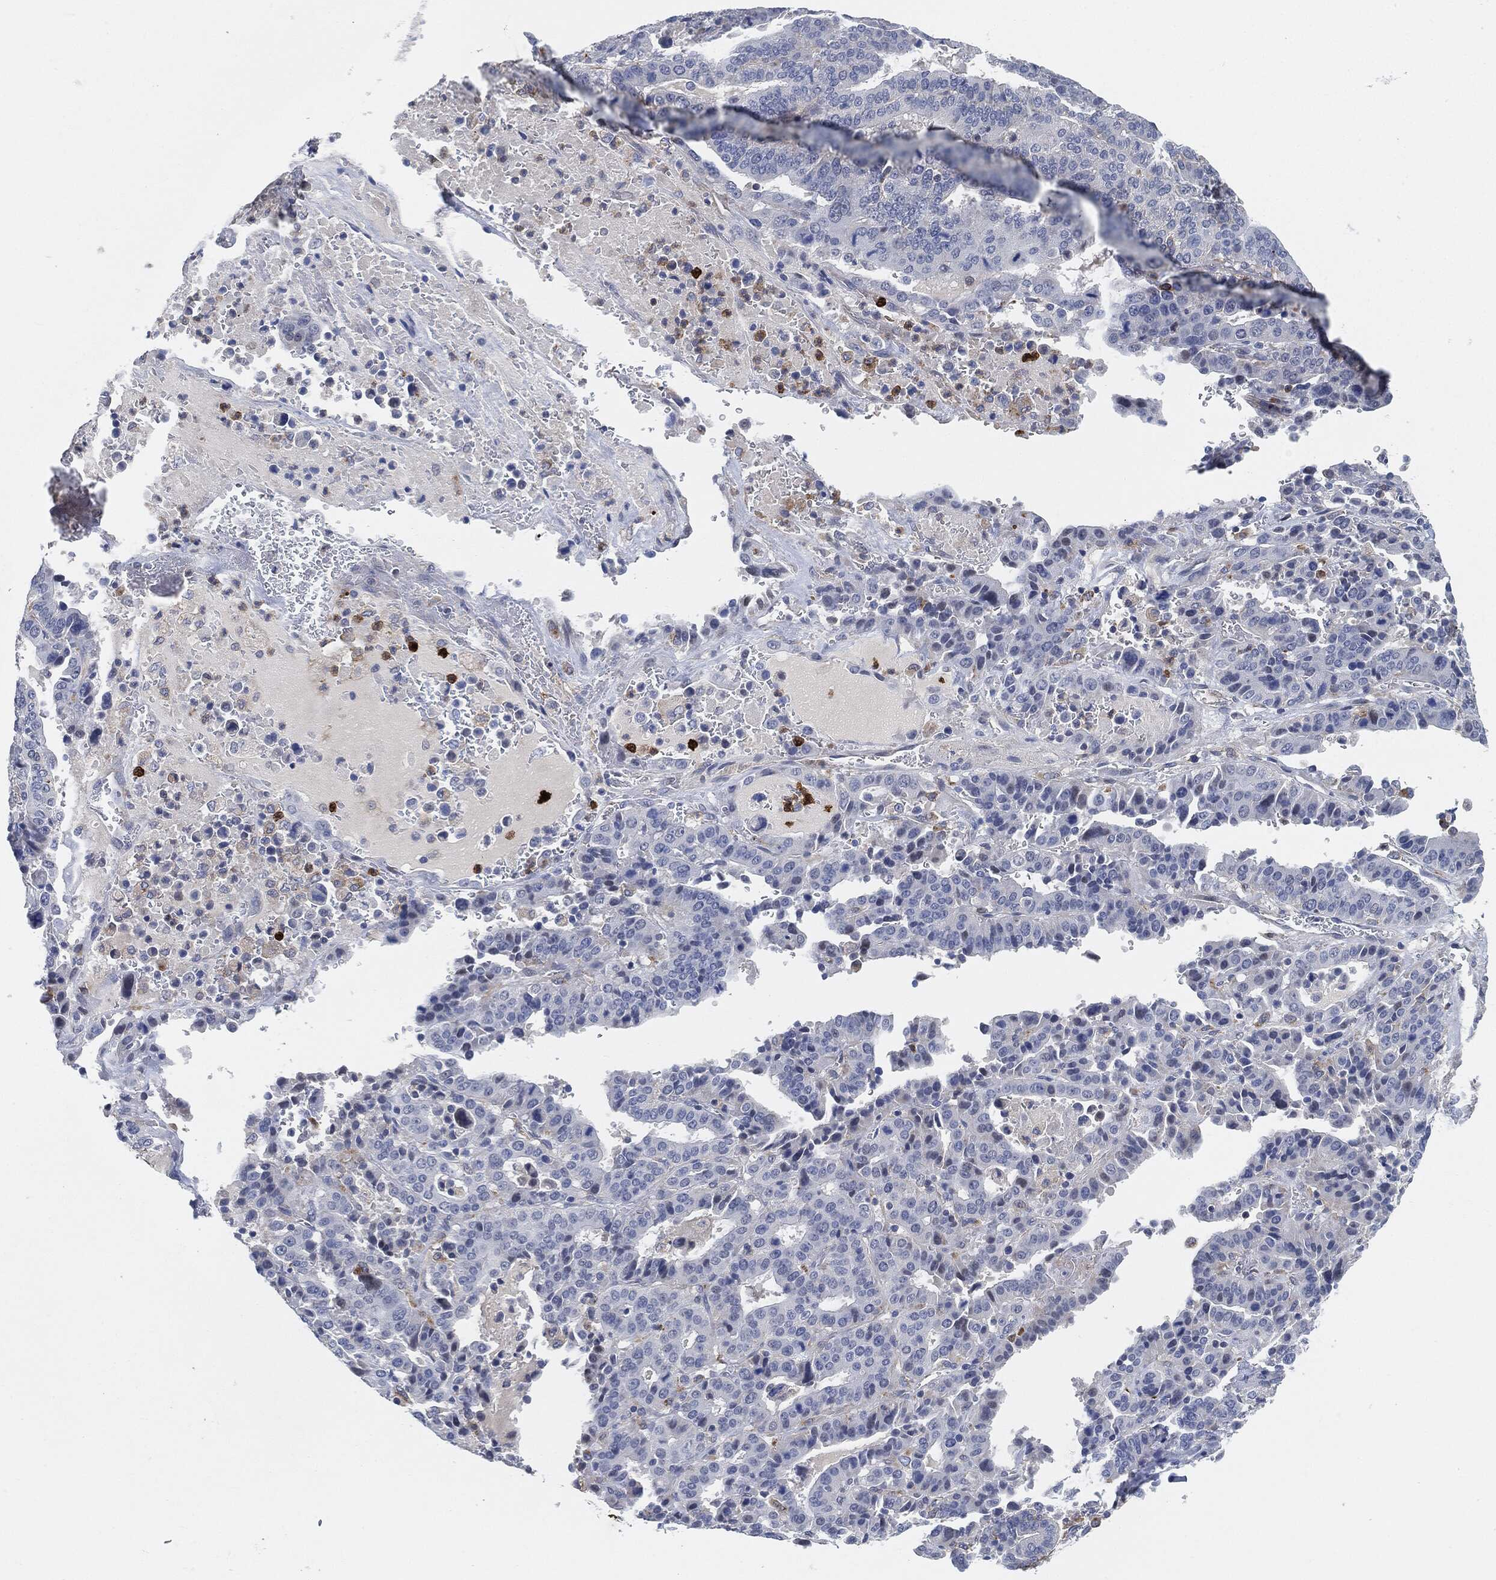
{"staining": {"intensity": "negative", "quantity": "none", "location": "none"}, "tissue": "stomach cancer", "cell_type": "Tumor cells", "image_type": "cancer", "snomed": [{"axis": "morphology", "description": "Adenocarcinoma, NOS"}, {"axis": "topography", "description": "Stomach"}], "caption": "Histopathology image shows no significant protein expression in tumor cells of stomach adenocarcinoma.", "gene": "VSIG4", "patient": {"sex": "male", "age": 48}}